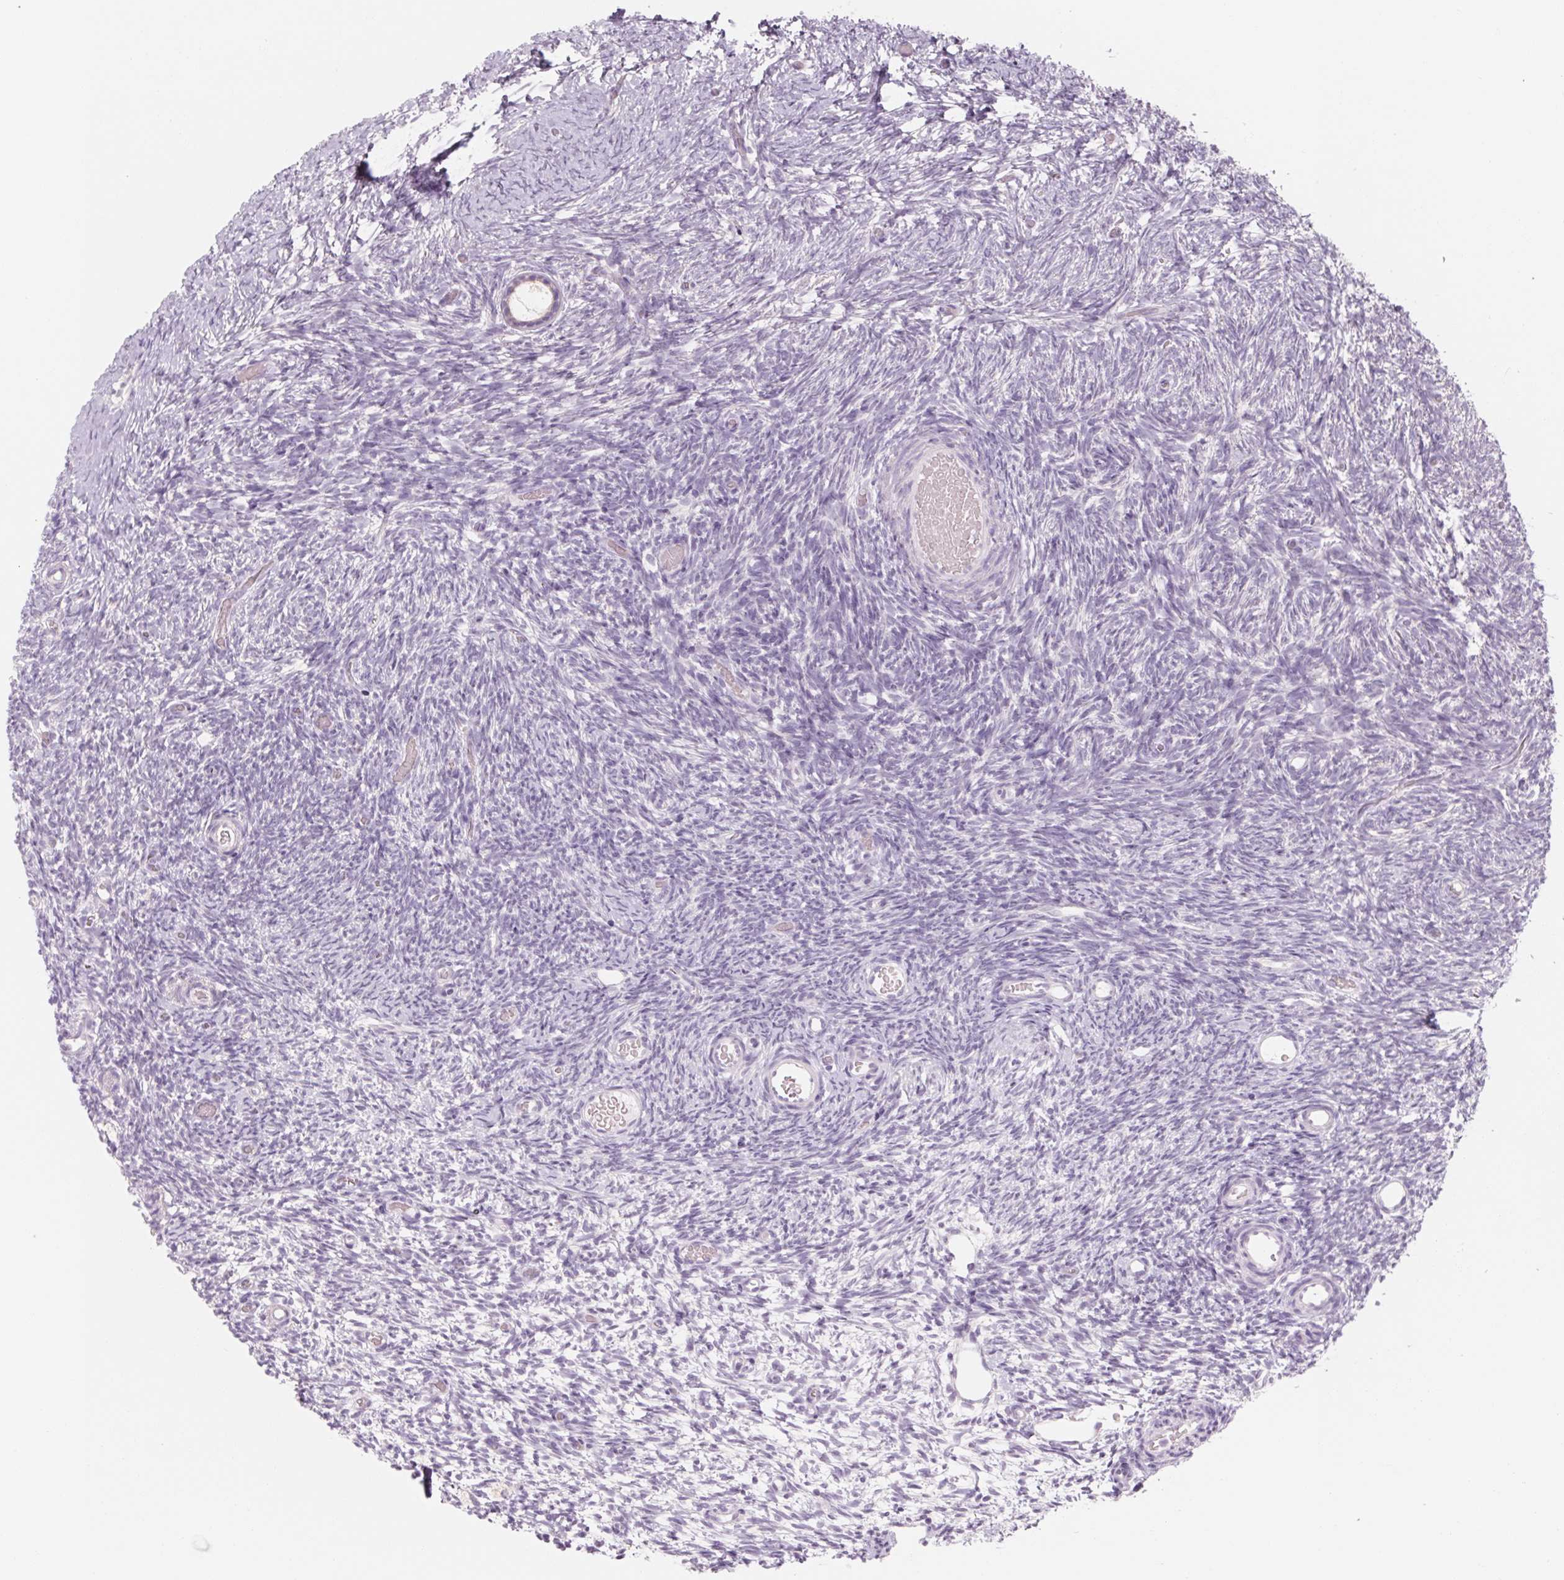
{"staining": {"intensity": "negative", "quantity": "none", "location": "none"}, "tissue": "ovary", "cell_type": "Follicle cells", "image_type": "normal", "snomed": [{"axis": "morphology", "description": "Normal tissue, NOS"}, {"axis": "topography", "description": "Ovary"}], "caption": "This is an IHC histopathology image of benign human ovary. There is no expression in follicle cells.", "gene": "POU1F1", "patient": {"sex": "female", "age": 39}}